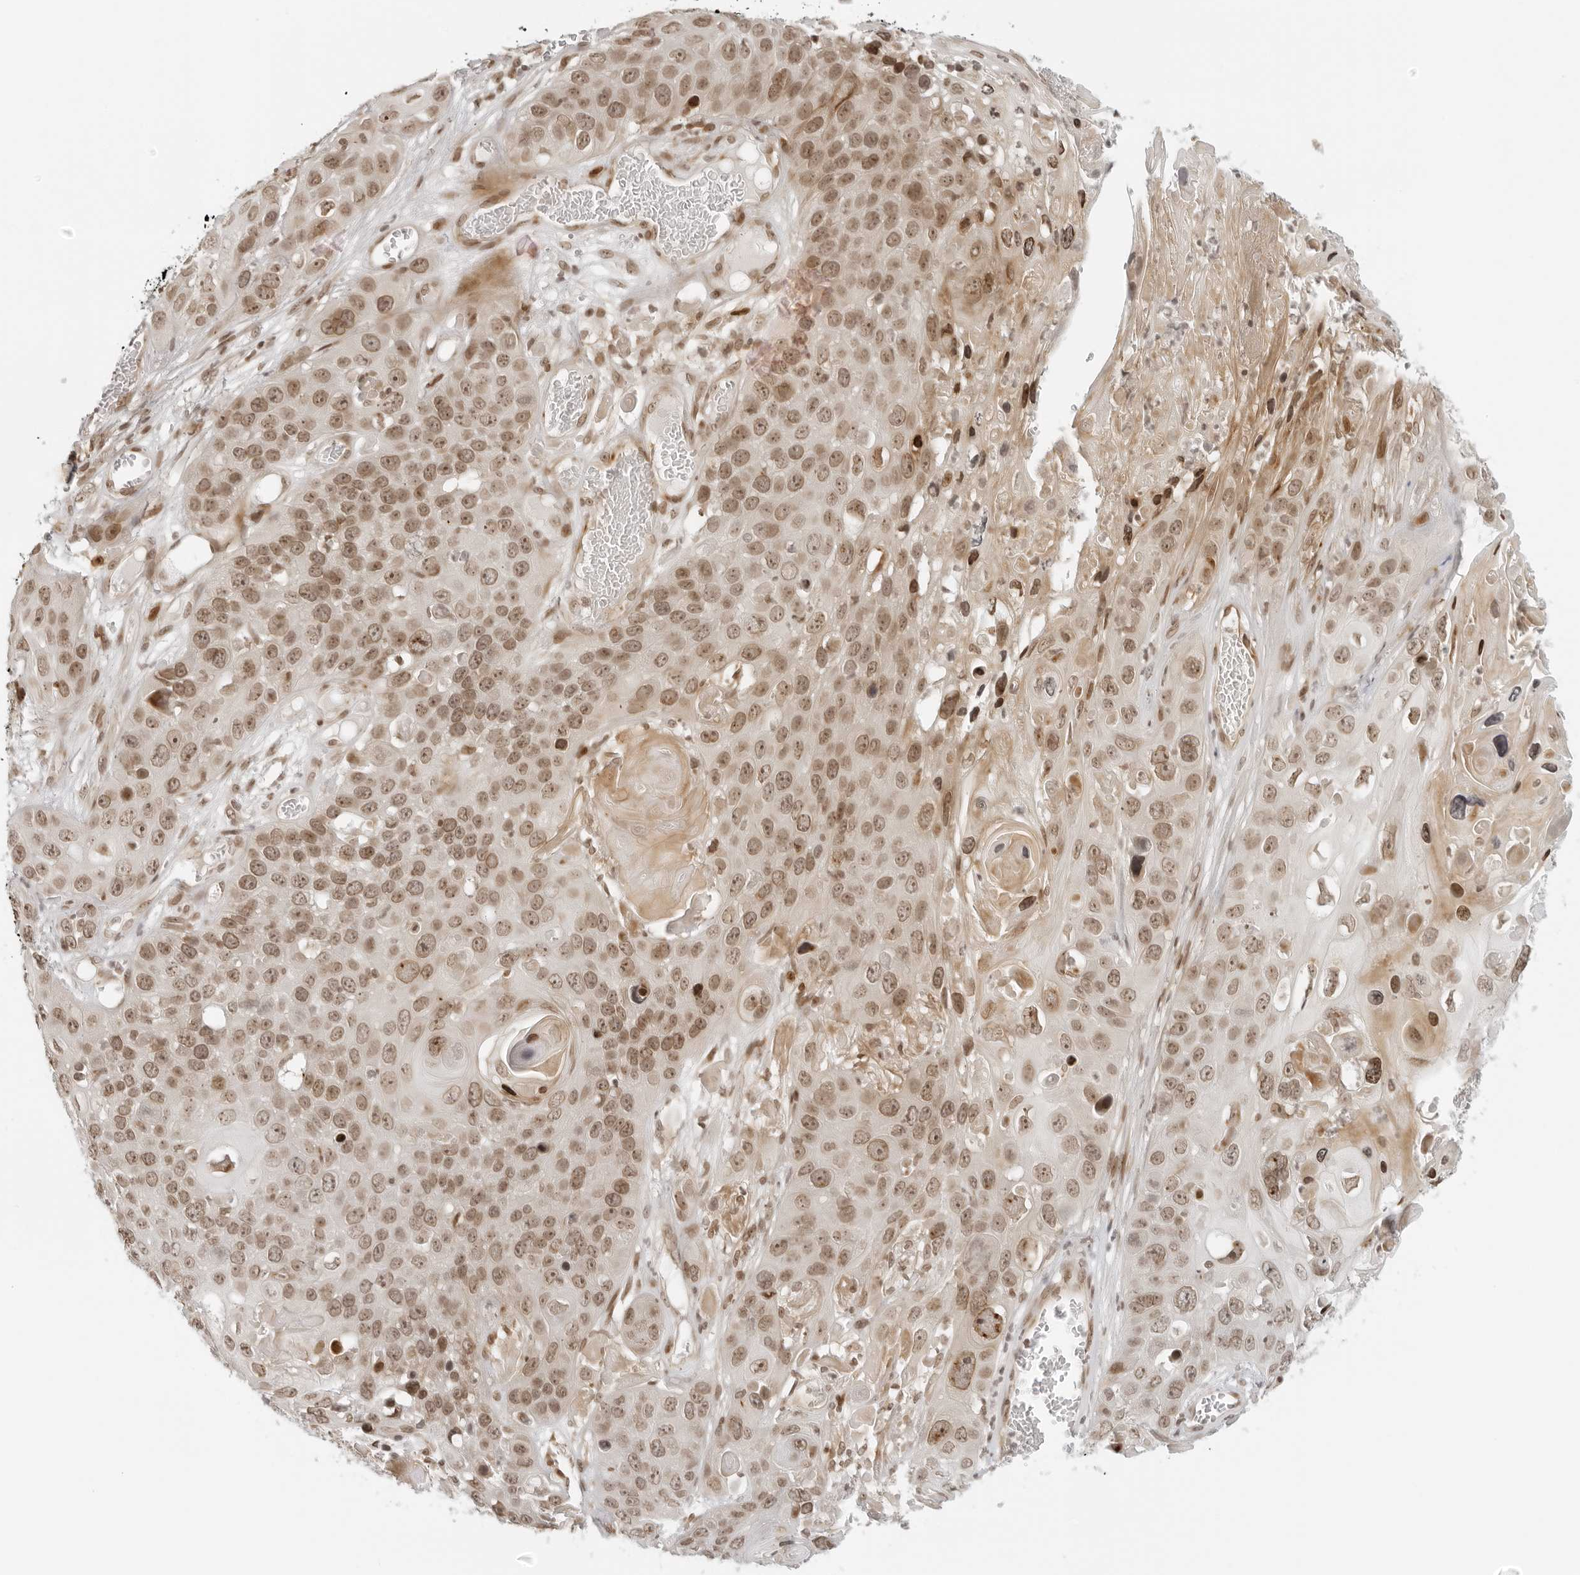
{"staining": {"intensity": "moderate", "quantity": ">75%", "location": "nuclear"}, "tissue": "skin cancer", "cell_type": "Tumor cells", "image_type": "cancer", "snomed": [{"axis": "morphology", "description": "Squamous cell carcinoma, NOS"}, {"axis": "topography", "description": "Skin"}], "caption": "Human squamous cell carcinoma (skin) stained with a brown dye demonstrates moderate nuclear positive expression in about >75% of tumor cells.", "gene": "ZNF407", "patient": {"sex": "male", "age": 55}}